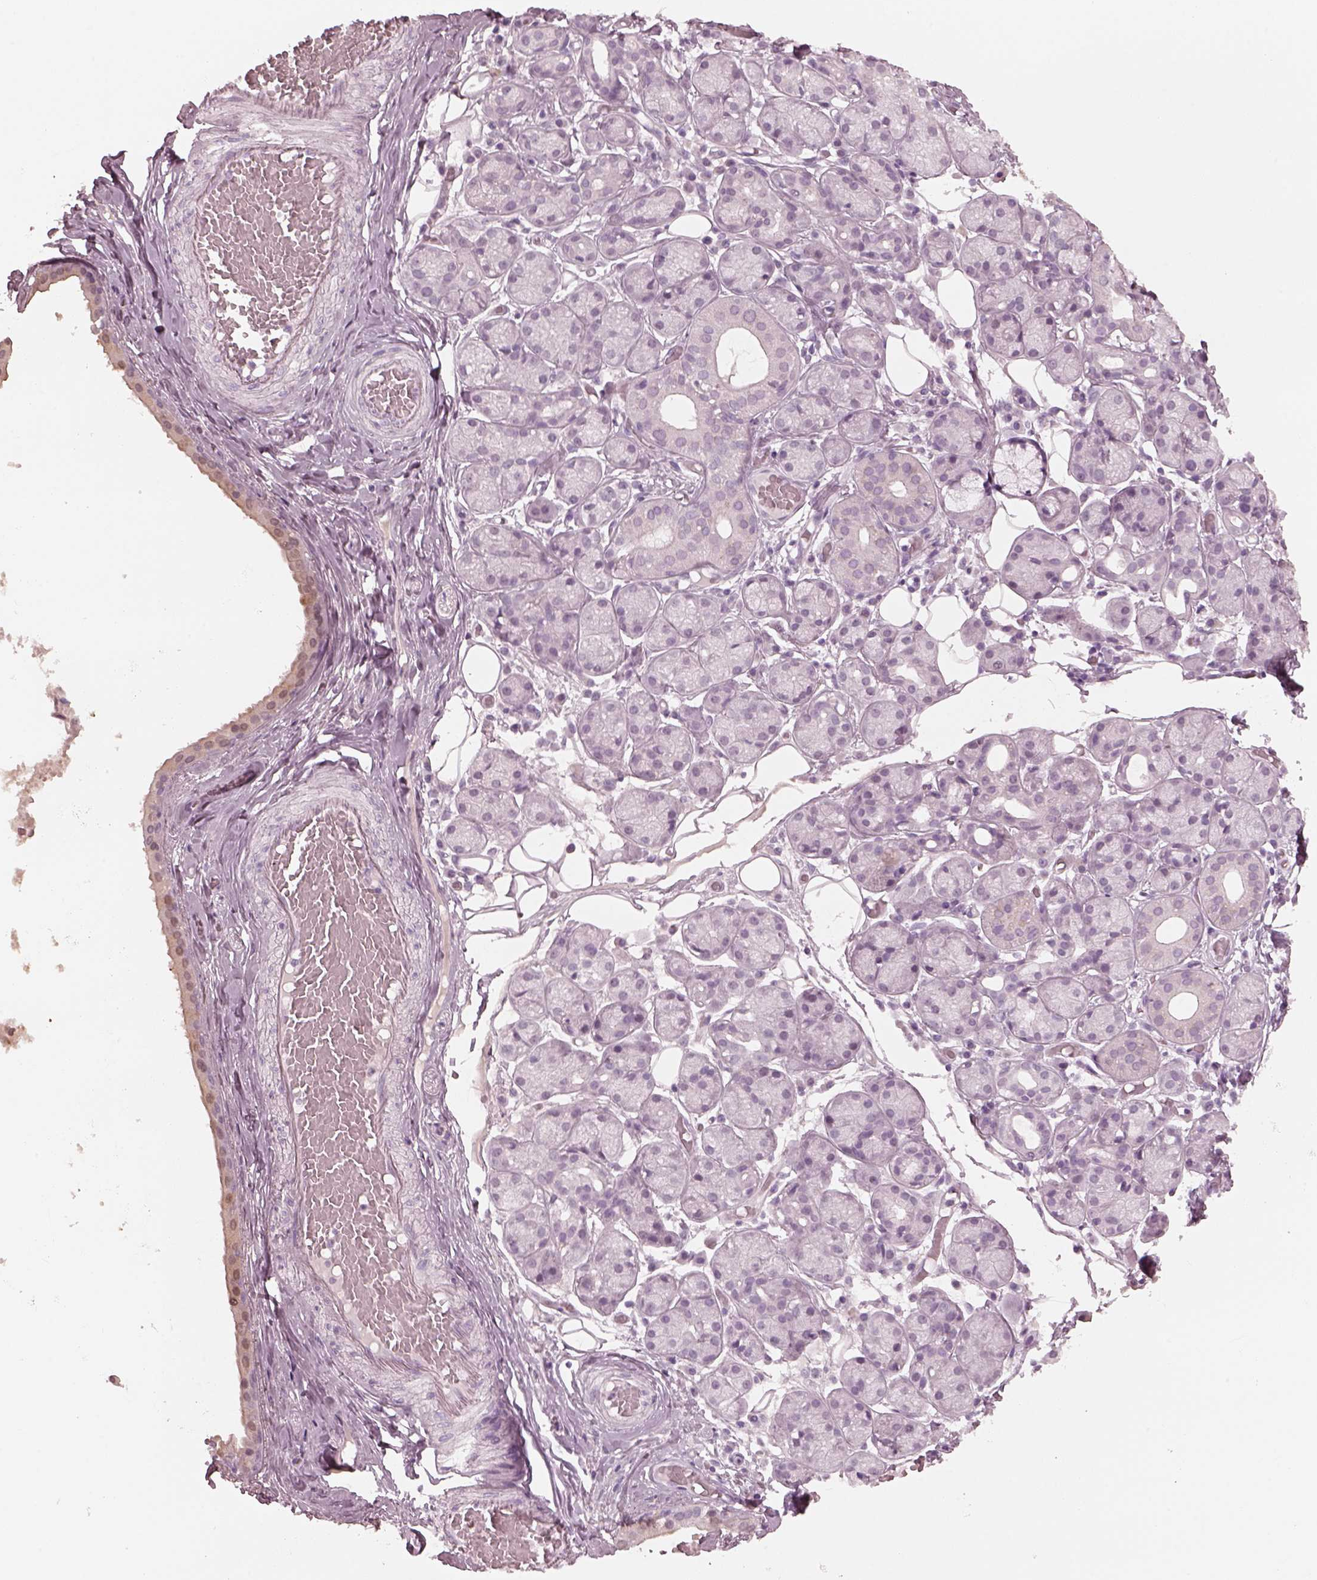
{"staining": {"intensity": "negative", "quantity": "none", "location": "none"}, "tissue": "salivary gland", "cell_type": "Glandular cells", "image_type": "normal", "snomed": [{"axis": "morphology", "description": "Normal tissue, NOS"}, {"axis": "topography", "description": "Salivary gland"}, {"axis": "topography", "description": "Peripheral nerve tissue"}], "caption": "Immunohistochemistry (IHC) photomicrograph of normal human salivary gland stained for a protein (brown), which shows no positivity in glandular cells.", "gene": "C2orf81", "patient": {"sex": "male", "age": 71}}